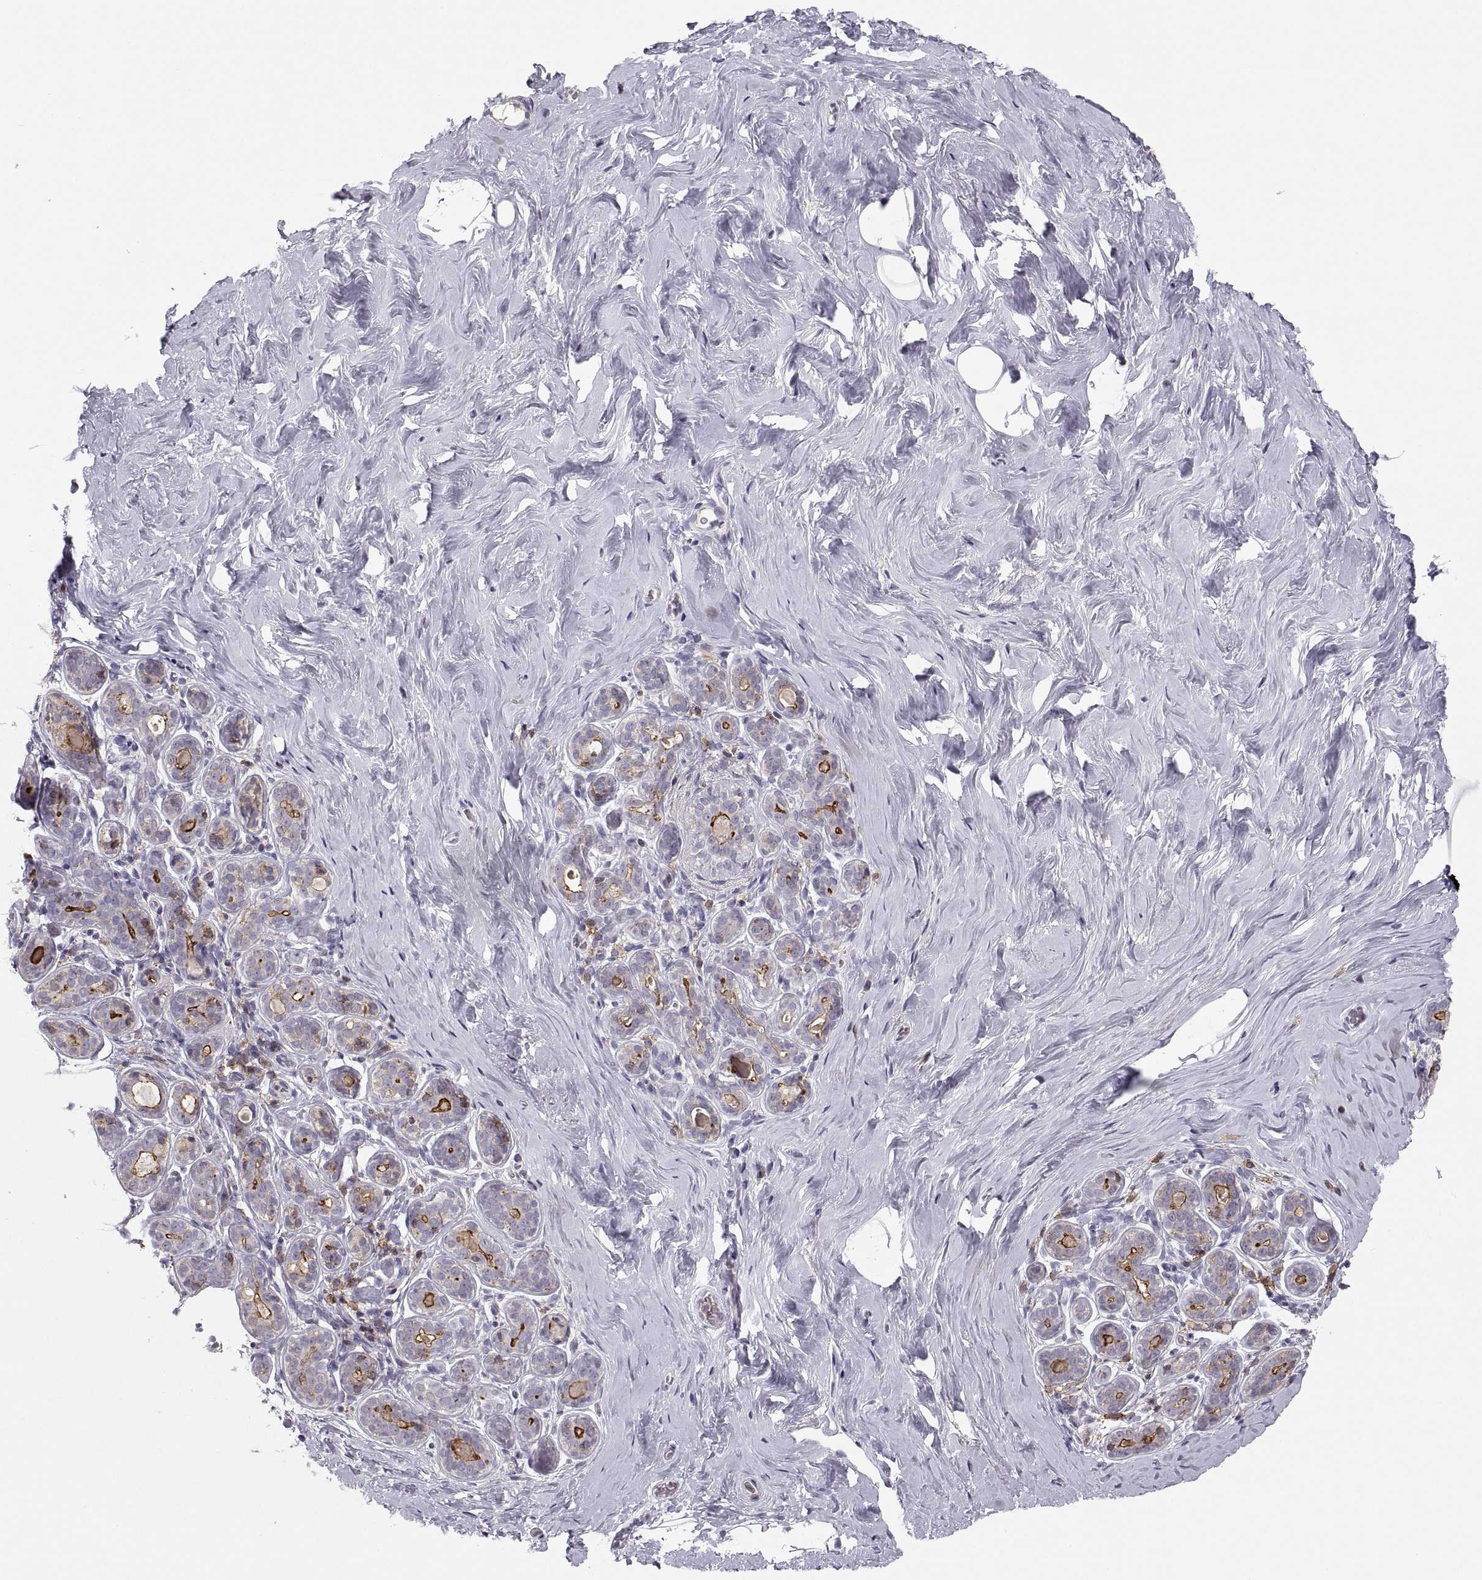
{"staining": {"intensity": "negative", "quantity": "none", "location": "none"}, "tissue": "breast", "cell_type": "Adipocytes", "image_type": "normal", "snomed": [{"axis": "morphology", "description": "Normal tissue, NOS"}, {"axis": "topography", "description": "Skin"}, {"axis": "topography", "description": "Breast"}], "caption": "This is an IHC micrograph of normal breast. There is no positivity in adipocytes.", "gene": "EZR", "patient": {"sex": "female", "age": 43}}